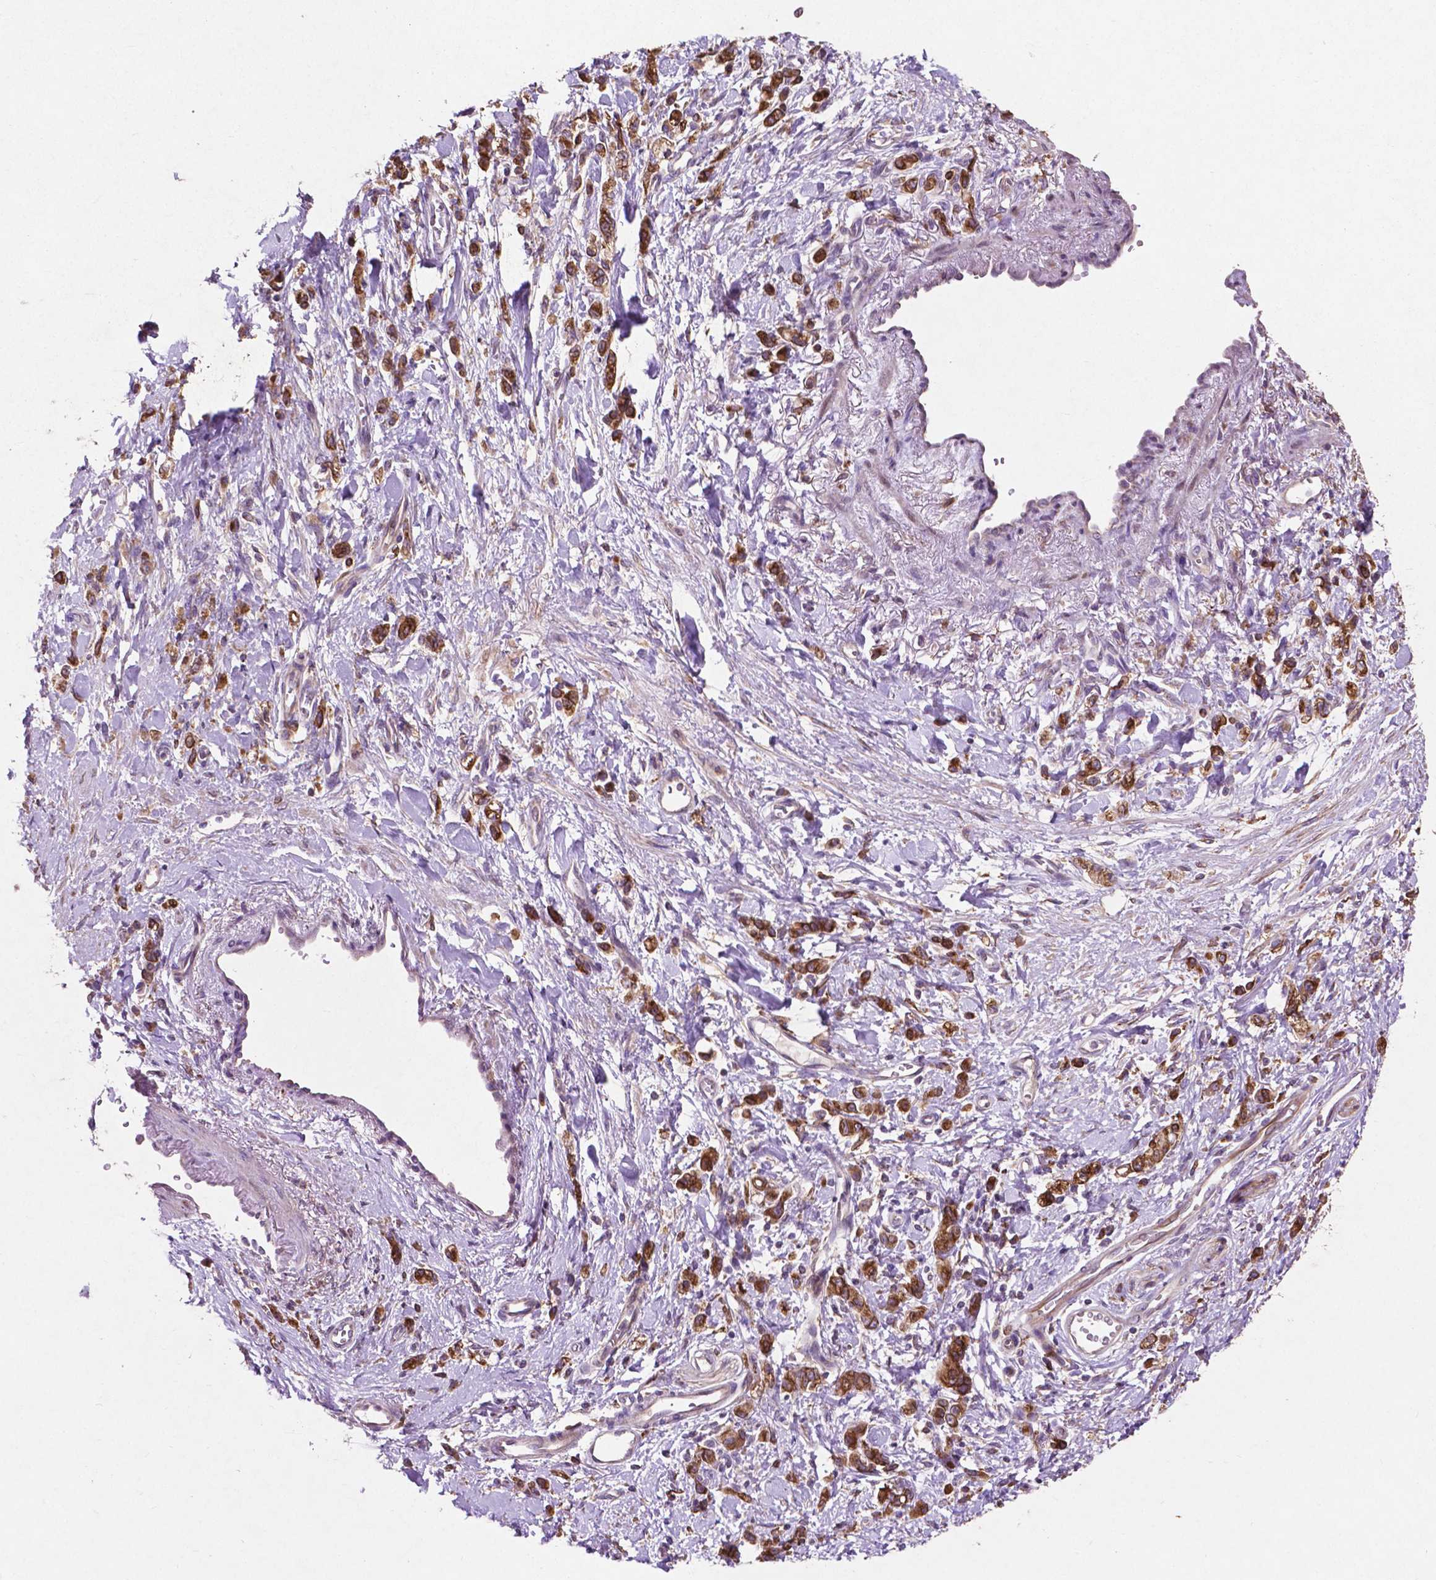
{"staining": {"intensity": "strong", "quantity": ">75%", "location": "cytoplasmic/membranous"}, "tissue": "stomach cancer", "cell_type": "Tumor cells", "image_type": "cancer", "snomed": [{"axis": "morphology", "description": "Adenocarcinoma, NOS"}, {"axis": "topography", "description": "Stomach"}], "caption": "The micrograph reveals staining of stomach adenocarcinoma, revealing strong cytoplasmic/membranous protein positivity (brown color) within tumor cells.", "gene": "MBTPS1", "patient": {"sex": "male", "age": 77}}